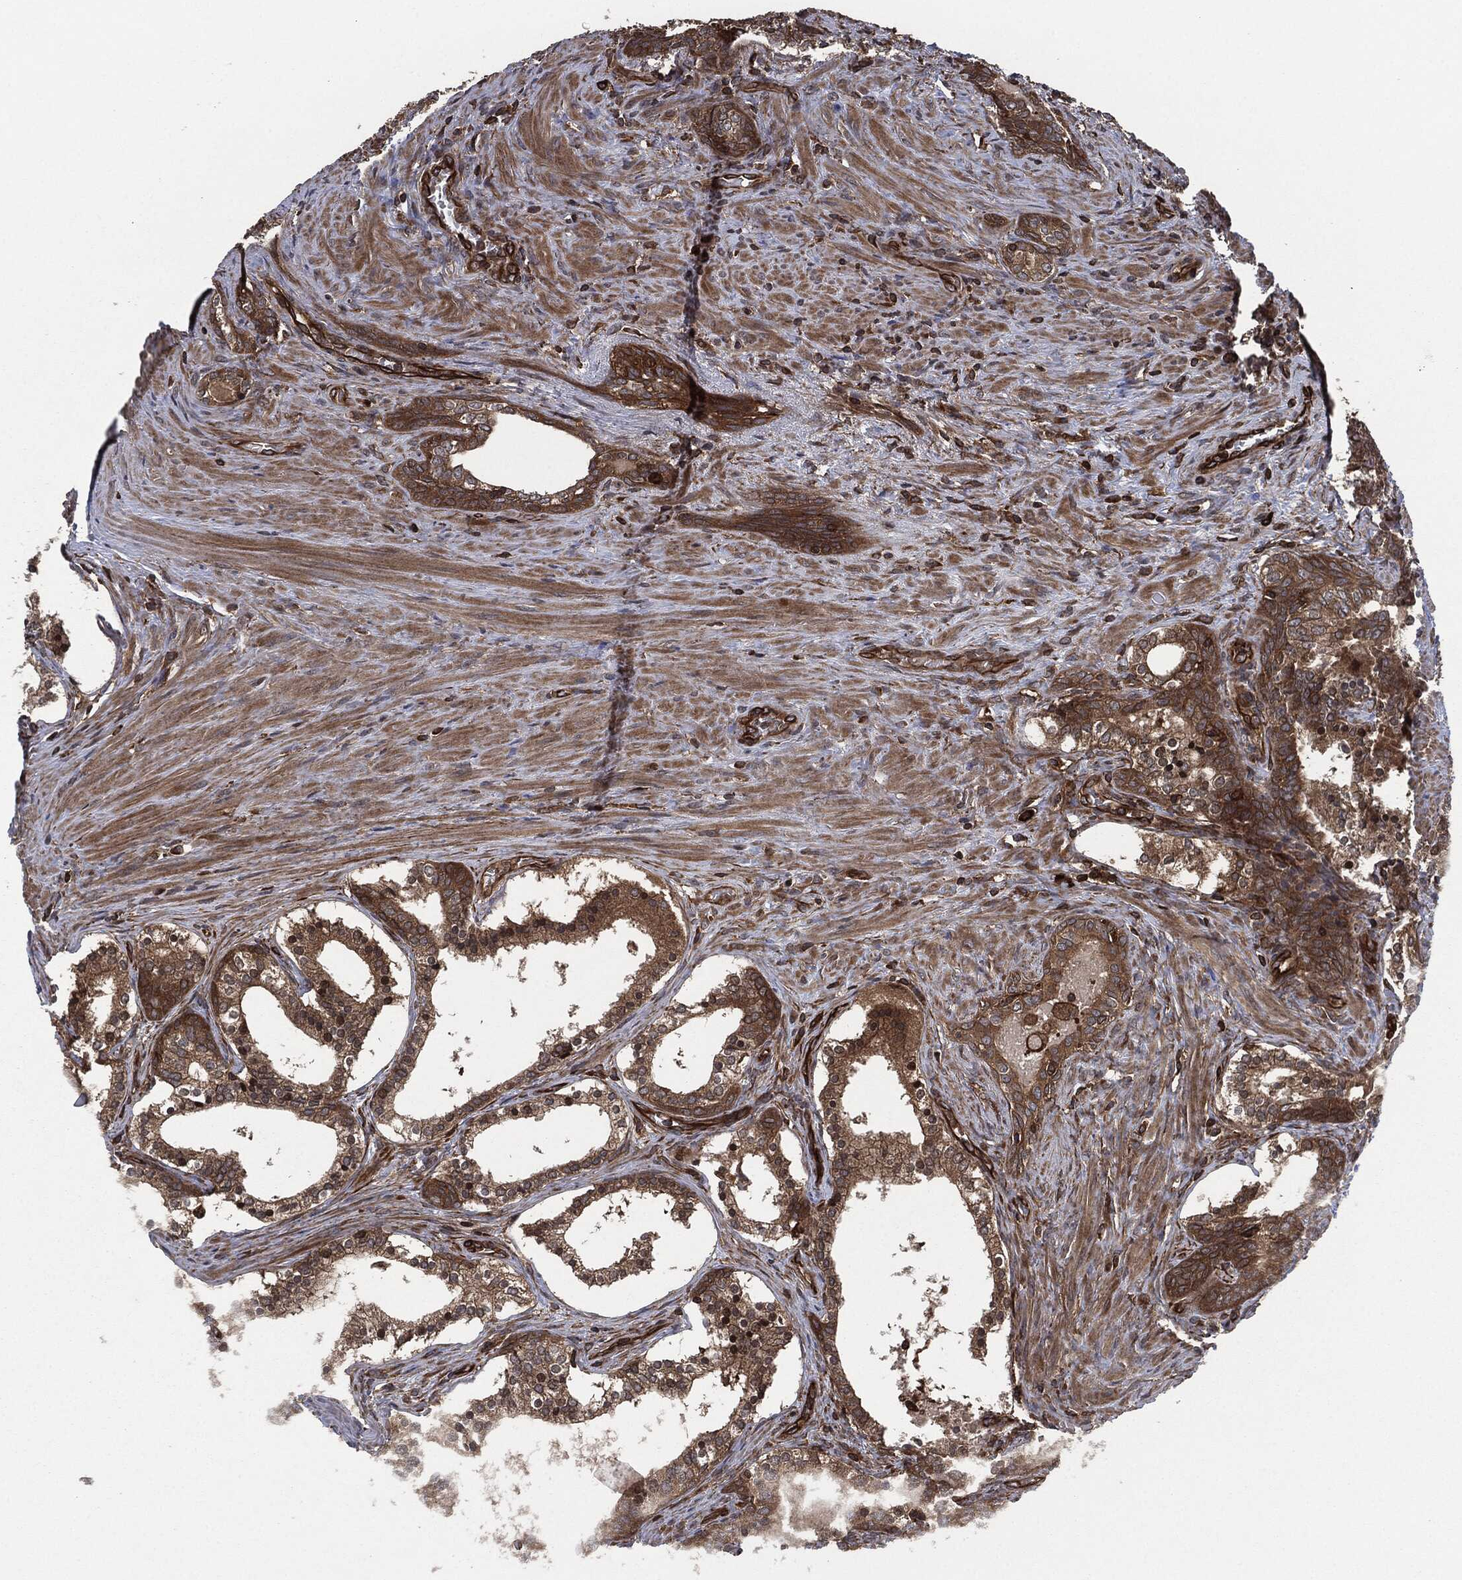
{"staining": {"intensity": "moderate", "quantity": ">75%", "location": "cytoplasmic/membranous"}, "tissue": "prostate cancer", "cell_type": "Tumor cells", "image_type": "cancer", "snomed": [{"axis": "morphology", "description": "Adenocarcinoma, NOS"}, {"axis": "morphology", "description": "Adenocarcinoma, High grade"}, {"axis": "topography", "description": "Prostate"}], "caption": "A histopathology image of adenocarcinoma (high-grade) (prostate) stained for a protein reveals moderate cytoplasmic/membranous brown staining in tumor cells.", "gene": "RAP1GDS1", "patient": {"sex": "male", "age": 61}}